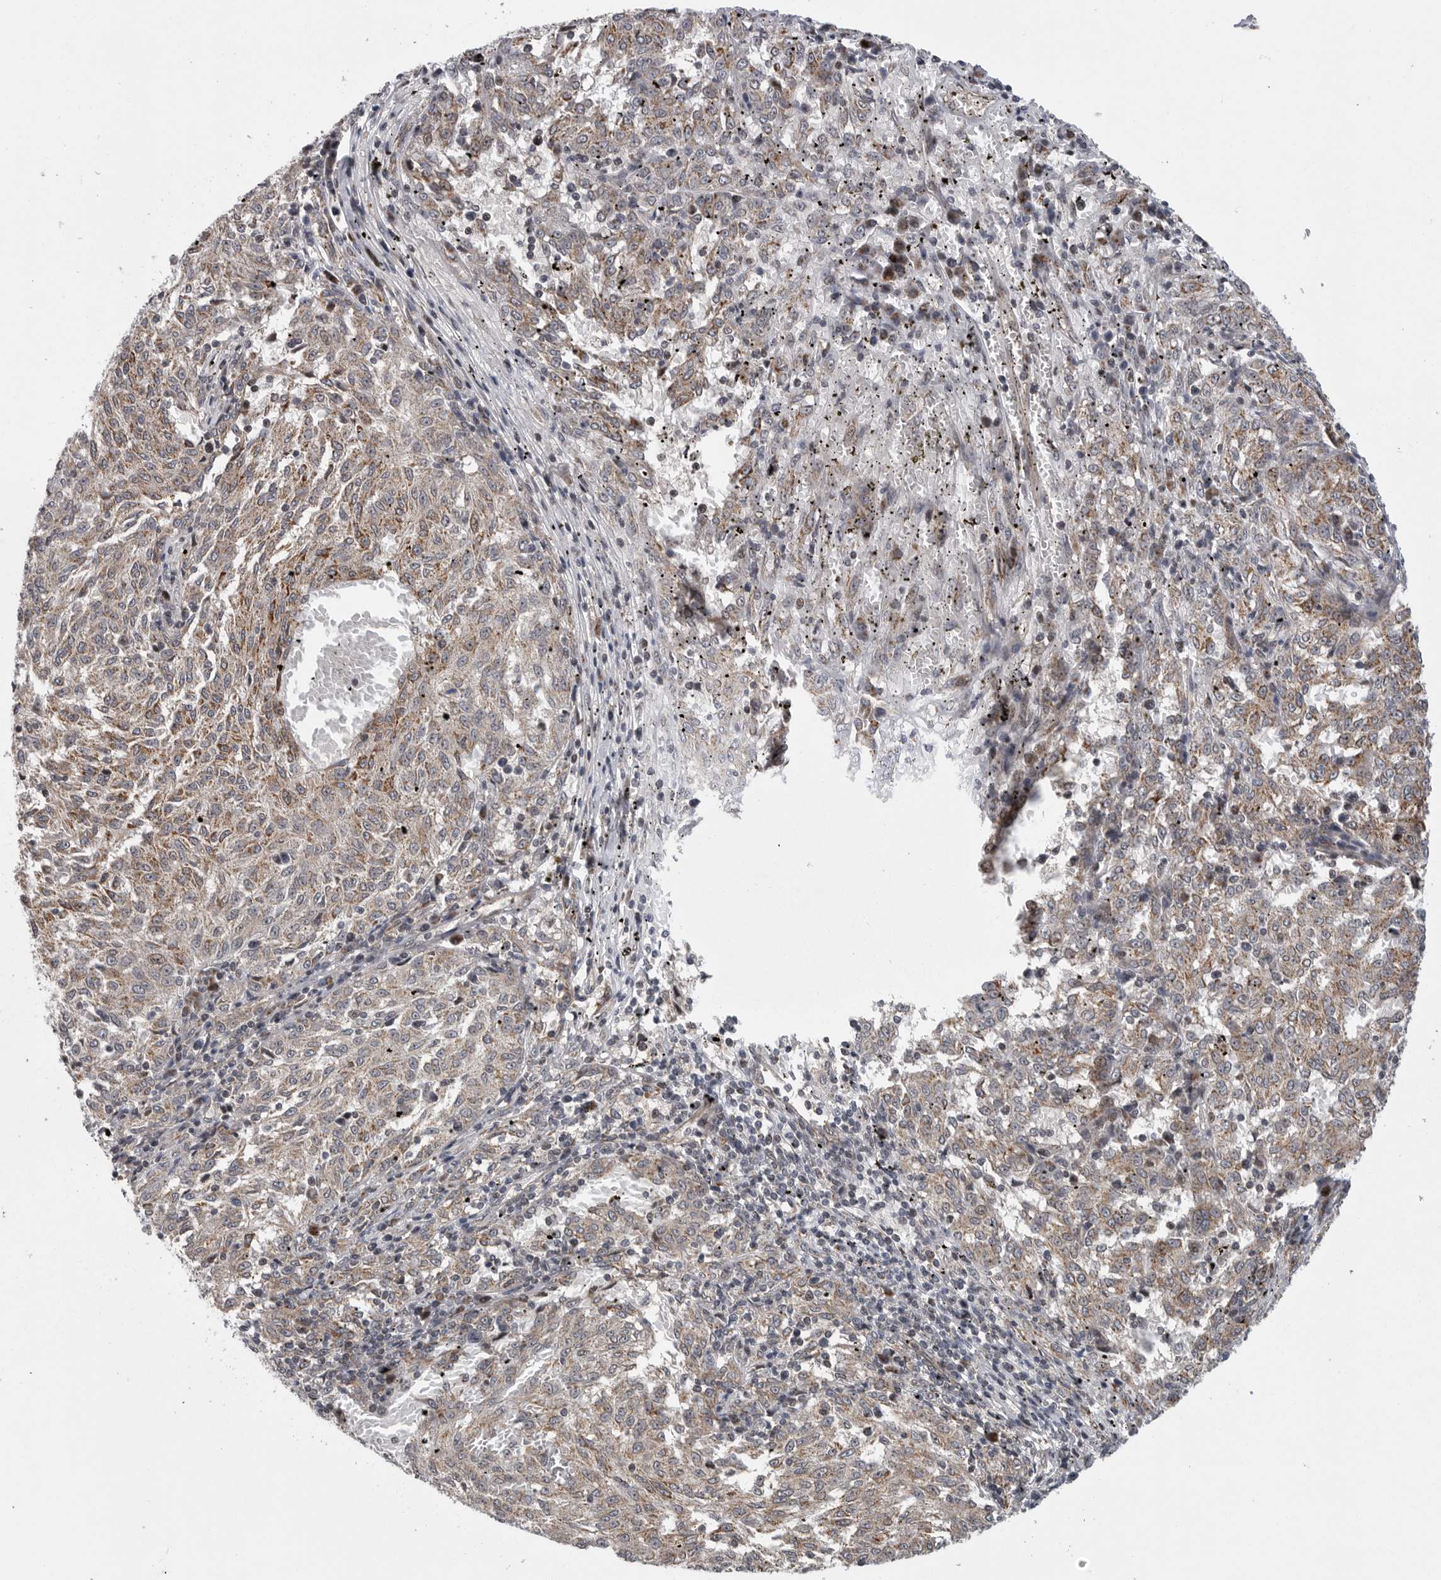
{"staining": {"intensity": "weak", "quantity": ">75%", "location": "cytoplasmic/membranous"}, "tissue": "melanoma", "cell_type": "Tumor cells", "image_type": "cancer", "snomed": [{"axis": "morphology", "description": "Malignant melanoma, NOS"}, {"axis": "topography", "description": "Skin"}], "caption": "About >75% of tumor cells in malignant melanoma show weak cytoplasmic/membranous protein staining as visualized by brown immunohistochemical staining.", "gene": "TMPRSS11F", "patient": {"sex": "female", "age": 72}}